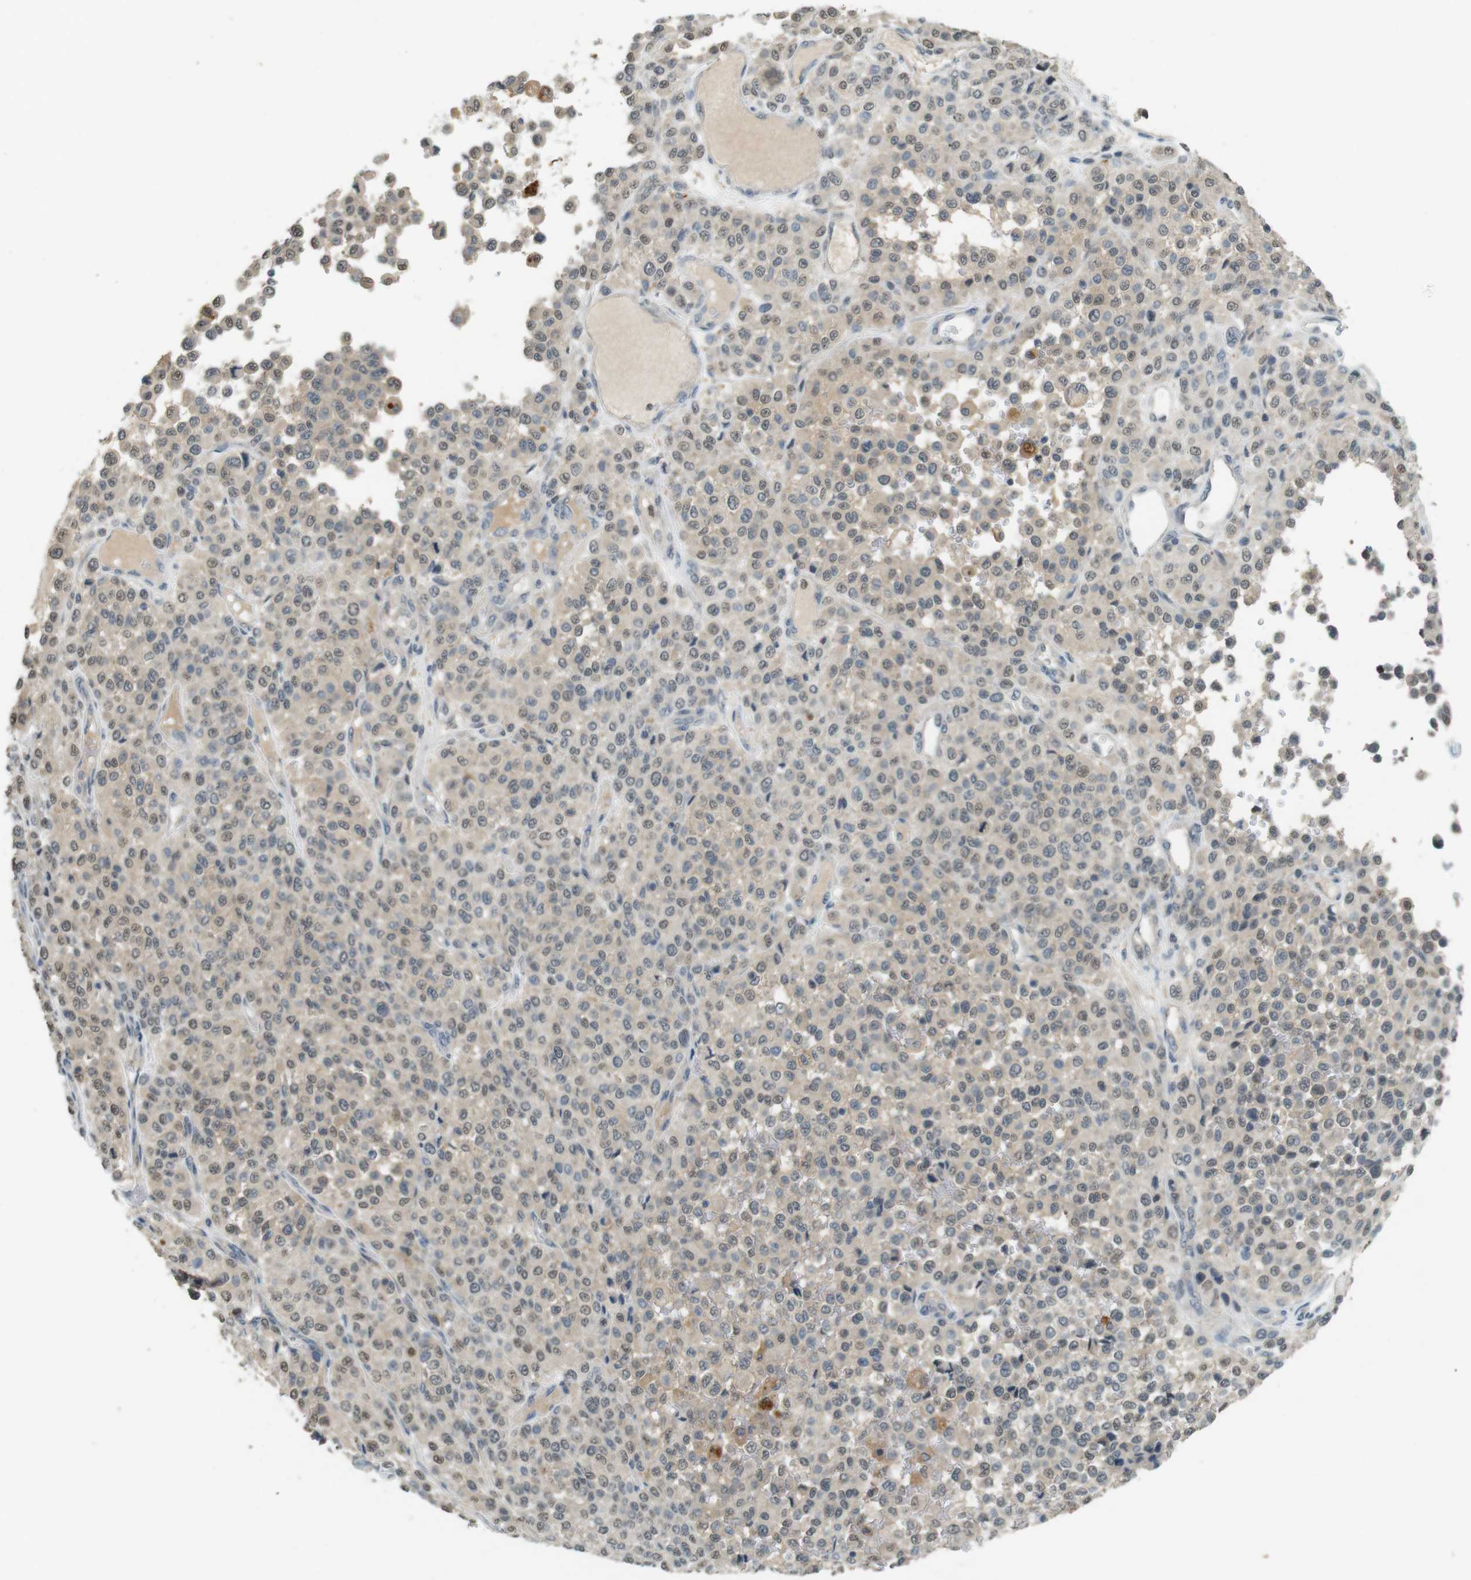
{"staining": {"intensity": "weak", "quantity": "25%-75%", "location": "cytoplasmic/membranous"}, "tissue": "melanoma", "cell_type": "Tumor cells", "image_type": "cancer", "snomed": [{"axis": "morphology", "description": "Malignant melanoma, Metastatic site"}, {"axis": "topography", "description": "Pancreas"}], "caption": "Immunohistochemistry staining of malignant melanoma (metastatic site), which reveals low levels of weak cytoplasmic/membranous positivity in about 25%-75% of tumor cells indicating weak cytoplasmic/membranous protein positivity. The staining was performed using DAB (brown) for protein detection and nuclei were counterstained in hematoxylin (blue).", "gene": "CDK14", "patient": {"sex": "female", "age": 30}}